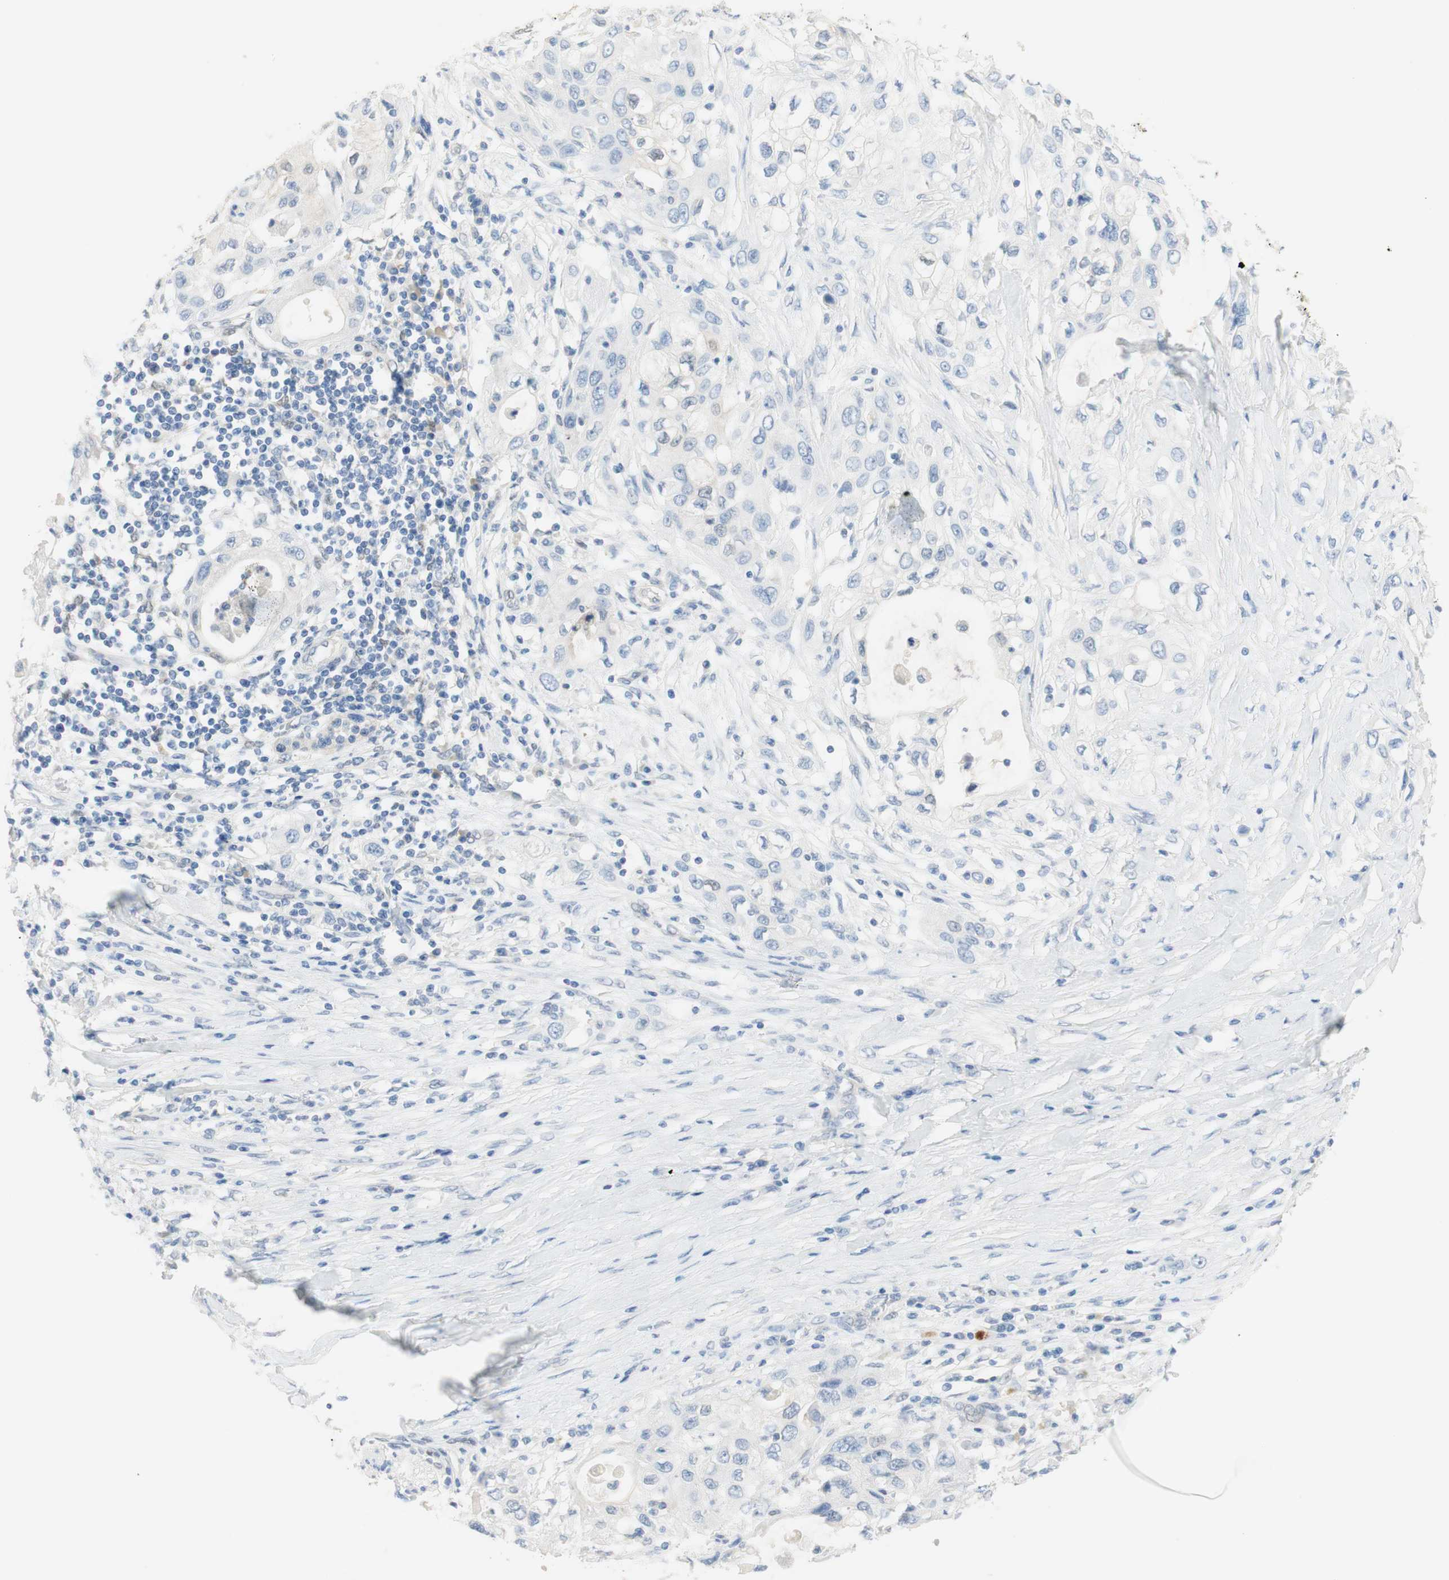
{"staining": {"intensity": "negative", "quantity": "none", "location": "none"}, "tissue": "pancreatic cancer", "cell_type": "Tumor cells", "image_type": "cancer", "snomed": [{"axis": "morphology", "description": "Adenocarcinoma, NOS"}, {"axis": "topography", "description": "Pancreas"}], "caption": "High power microscopy photomicrograph of an IHC histopathology image of pancreatic cancer, revealing no significant expression in tumor cells.", "gene": "SELENBP1", "patient": {"sex": "female", "age": 70}}